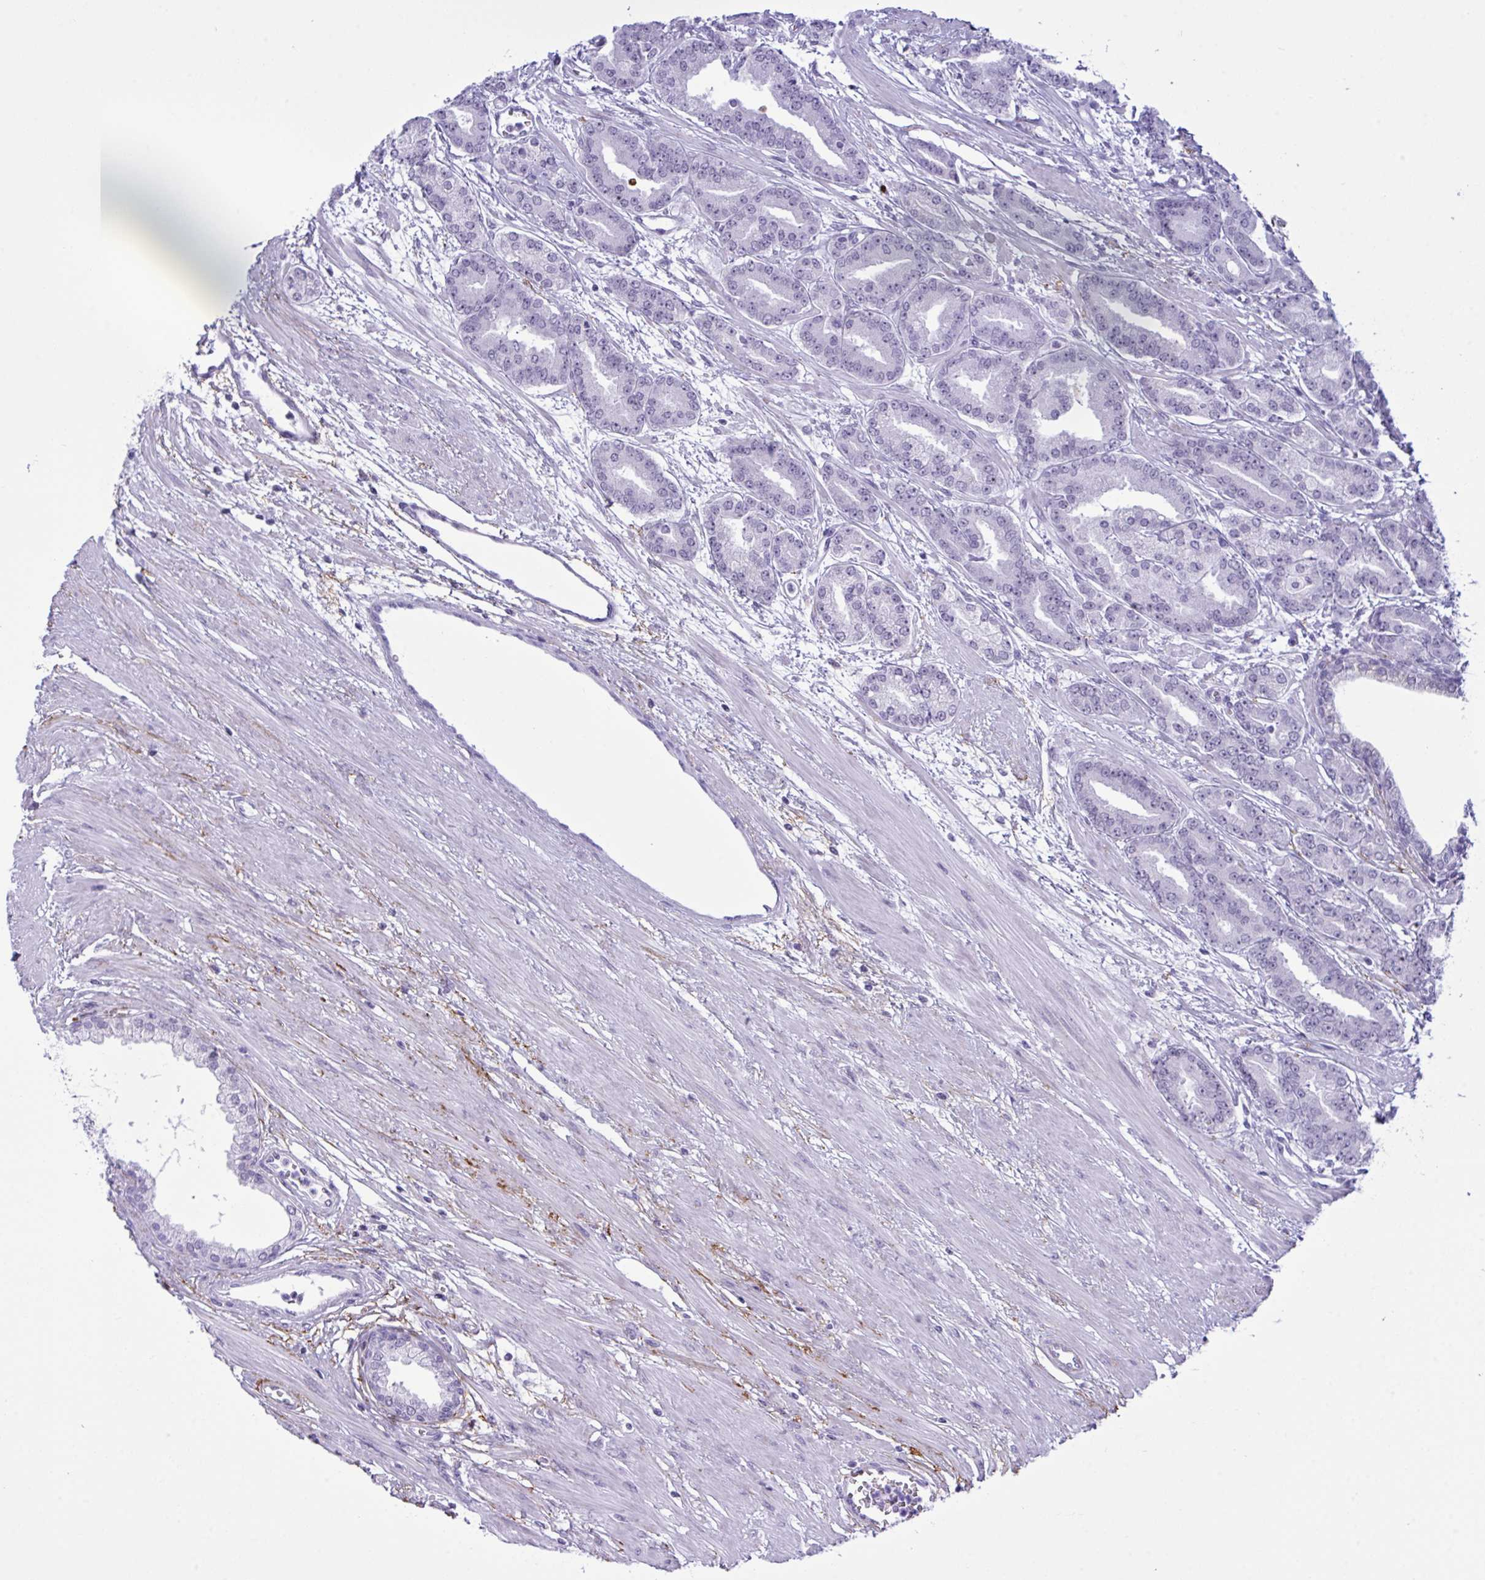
{"staining": {"intensity": "negative", "quantity": "none", "location": "none"}, "tissue": "prostate cancer", "cell_type": "Tumor cells", "image_type": "cancer", "snomed": [{"axis": "morphology", "description": "Adenocarcinoma, High grade"}, {"axis": "topography", "description": "Prostate"}], "caption": "A micrograph of human prostate cancer is negative for staining in tumor cells.", "gene": "ELN", "patient": {"sex": "male", "age": 60}}